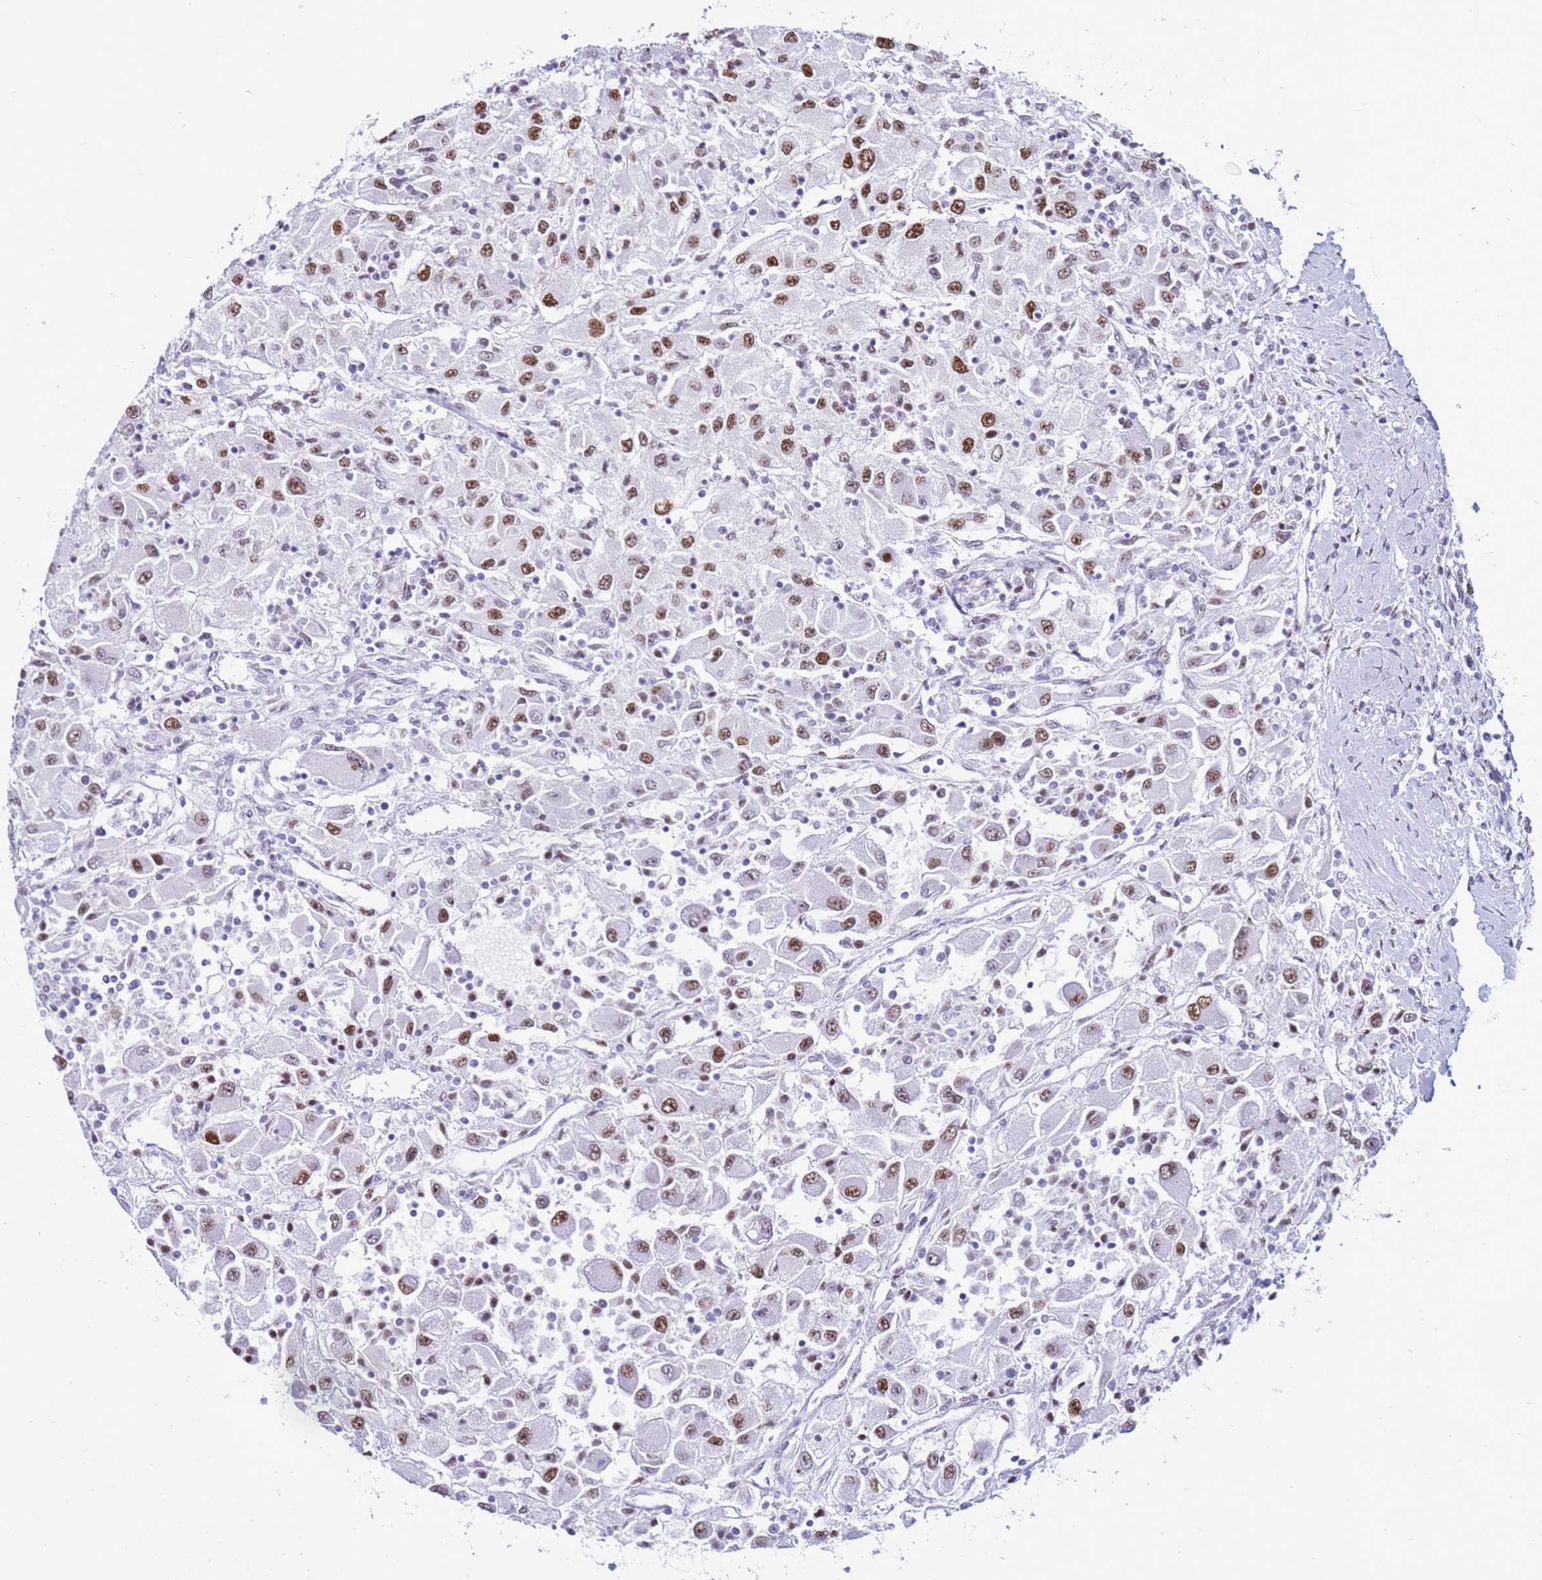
{"staining": {"intensity": "moderate", "quantity": ">75%", "location": "nuclear"}, "tissue": "renal cancer", "cell_type": "Tumor cells", "image_type": "cancer", "snomed": [{"axis": "morphology", "description": "Adenocarcinoma, NOS"}, {"axis": "topography", "description": "Kidney"}], "caption": "Immunohistochemical staining of human renal cancer exhibits moderate nuclear protein staining in approximately >75% of tumor cells.", "gene": "KPNA4", "patient": {"sex": "female", "age": 67}}